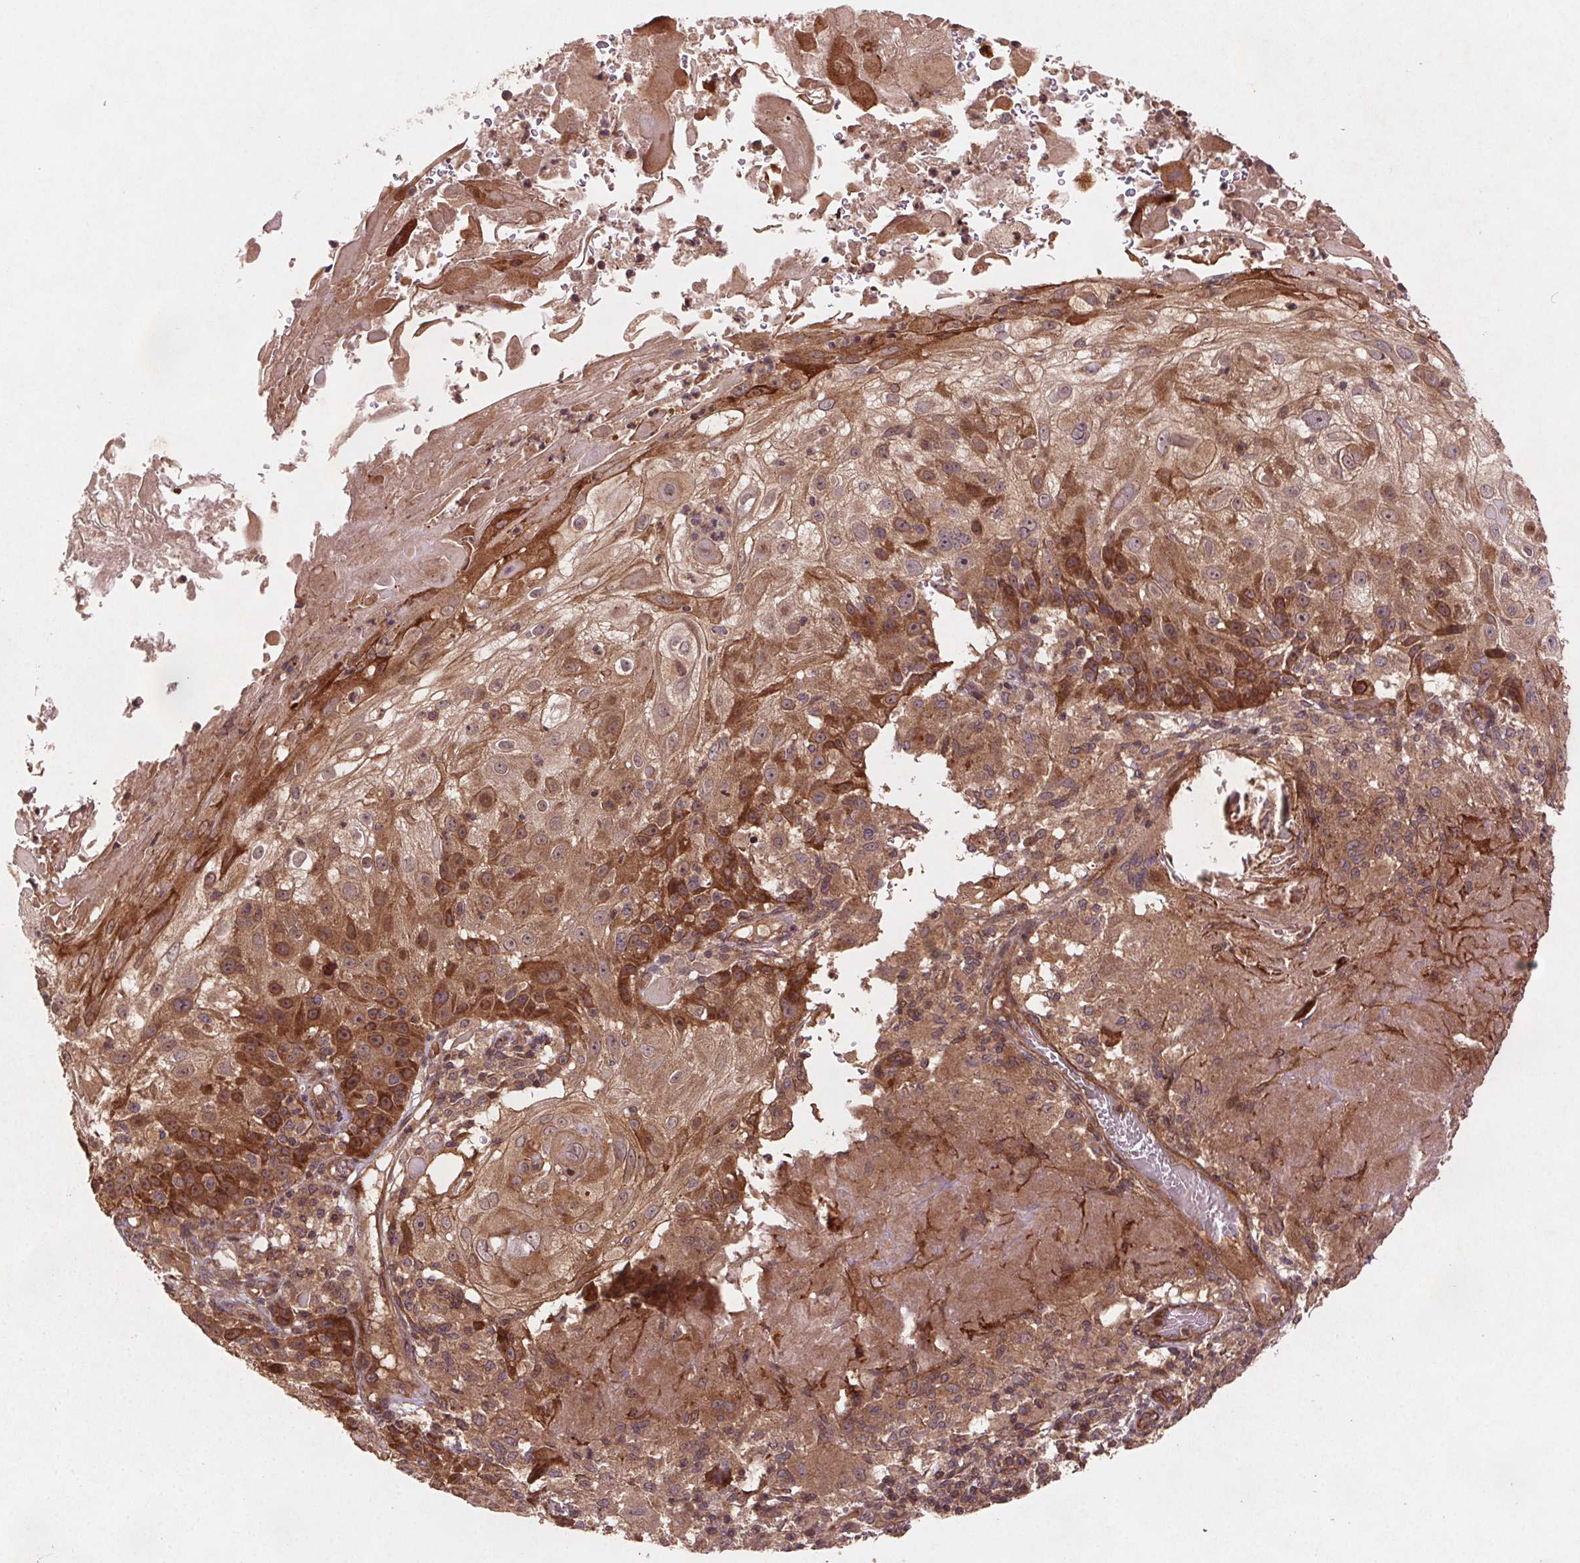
{"staining": {"intensity": "strong", "quantity": "25%-75%", "location": "cytoplasmic/membranous"}, "tissue": "skin cancer", "cell_type": "Tumor cells", "image_type": "cancer", "snomed": [{"axis": "morphology", "description": "Normal tissue, NOS"}, {"axis": "morphology", "description": "Squamous cell carcinoma, NOS"}, {"axis": "topography", "description": "Skin"}], "caption": "Protein staining demonstrates strong cytoplasmic/membranous positivity in approximately 25%-75% of tumor cells in skin cancer.", "gene": "SEC14L2", "patient": {"sex": "female", "age": 83}}